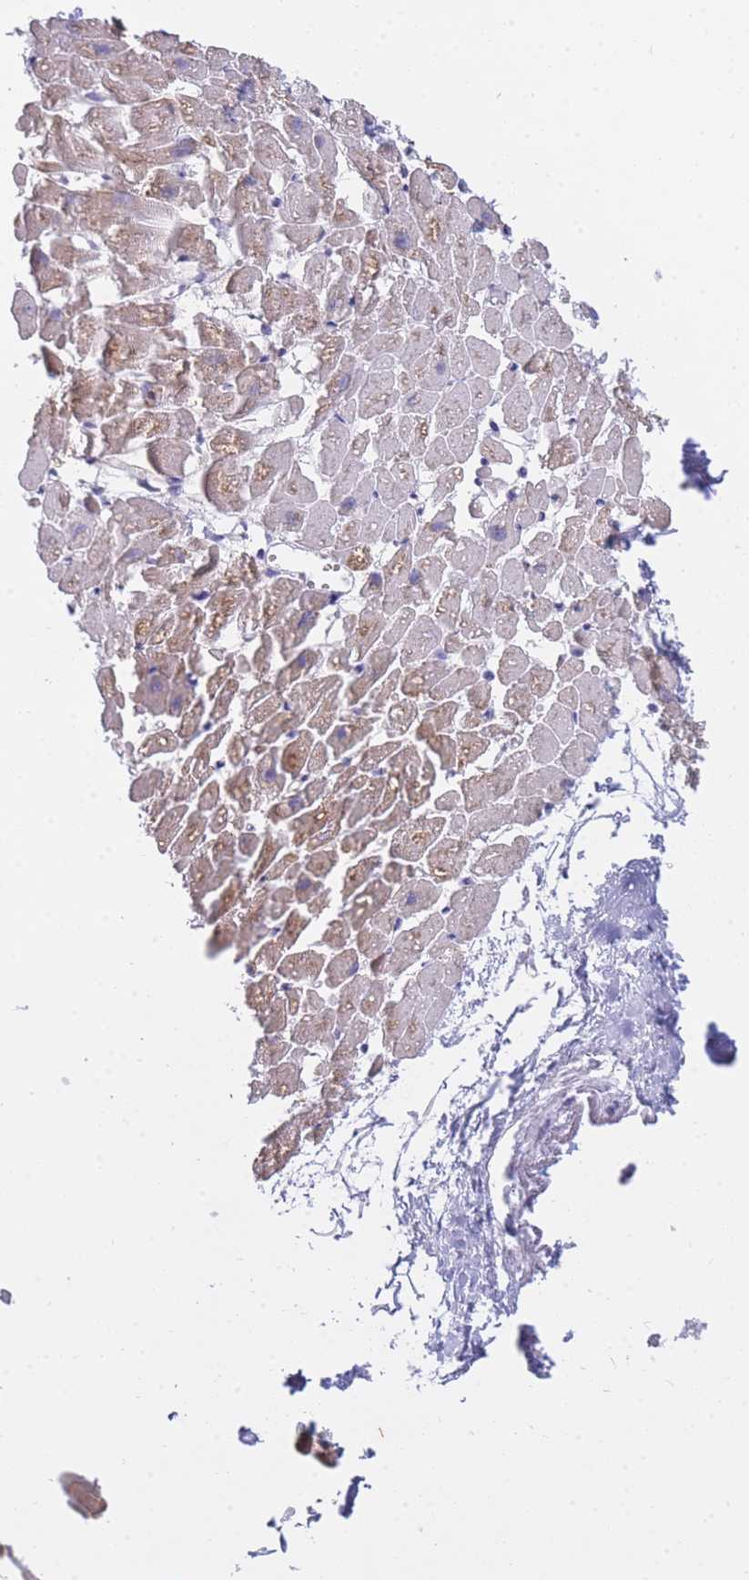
{"staining": {"intensity": "moderate", "quantity": "25%-75%", "location": "cytoplasmic/membranous"}, "tissue": "heart muscle", "cell_type": "Cardiomyocytes", "image_type": "normal", "snomed": [{"axis": "morphology", "description": "Normal tissue, NOS"}, {"axis": "topography", "description": "Heart"}], "caption": "IHC micrograph of normal human heart muscle stained for a protein (brown), which reveals medium levels of moderate cytoplasmic/membranous staining in about 25%-75% of cardiomyocytes.", "gene": "FRAT2", "patient": {"sex": "female", "age": 64}}